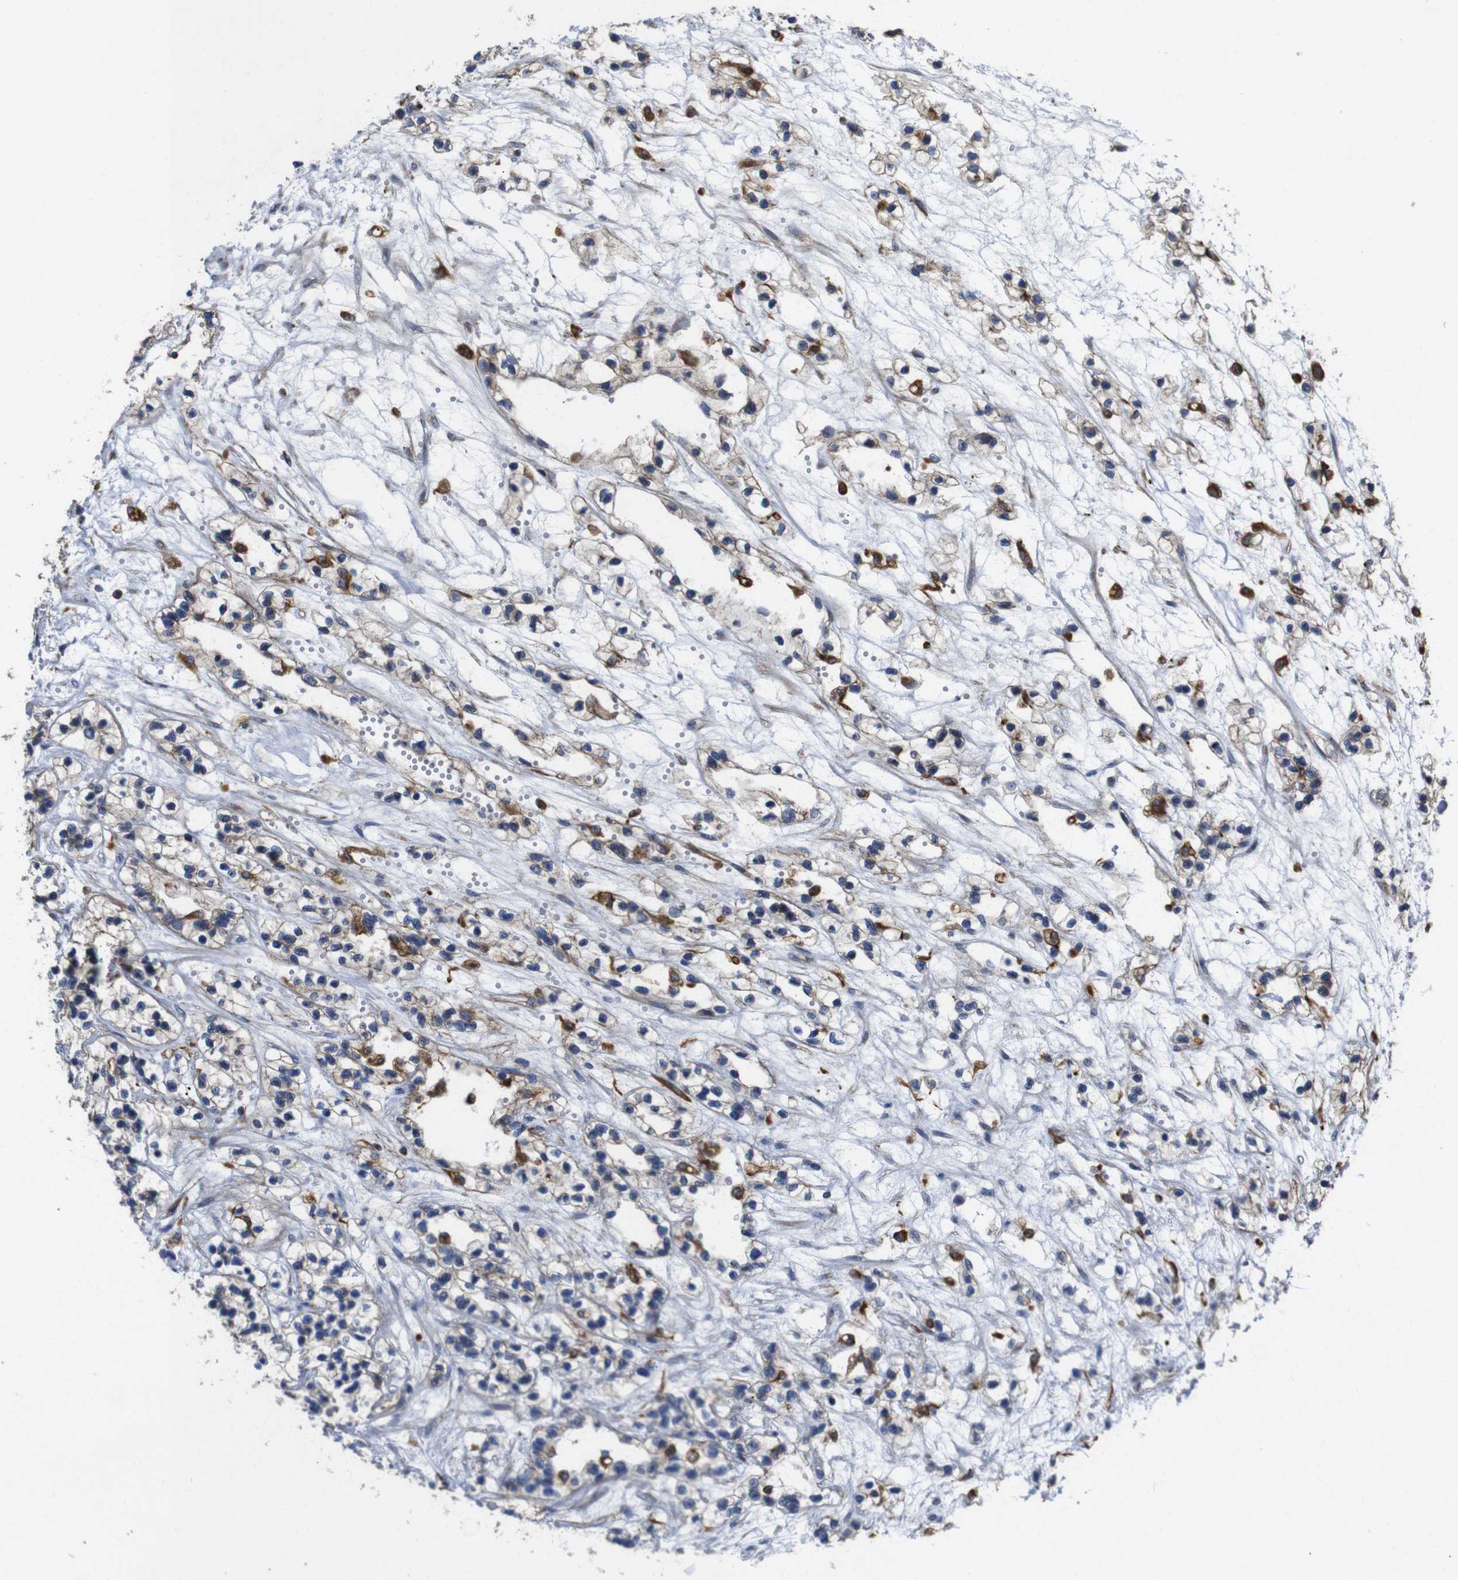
{"staining": {"intensity": "weak", "quantity": "25%-75%", "location": "cytoplasmic/membranous"}, "tissue": "renal cancer", "cell_type": "Tumor cells", "image_type": "cancer", "snomed": [{"axis": "morphology", "description": "Adenocarcinoma, NOS"}, {"axis": "topography", "description": "Kidney"}], "caption": "A high-resolution image shows immunohistochemistry staining of adenocarcinoma (renal), which exhibits weak cytoplasmic/membranous staining in about 25%-75% of tumor cells. The staining was performed using DAB (3,3'-diaminobenzidine) to visualize the protein expression in brown, while the nuclei were stained in blue with hematoxylin (Magnification: 20x).", "gene": "POMK", "patient": {"sex": "female", "age": 57}}